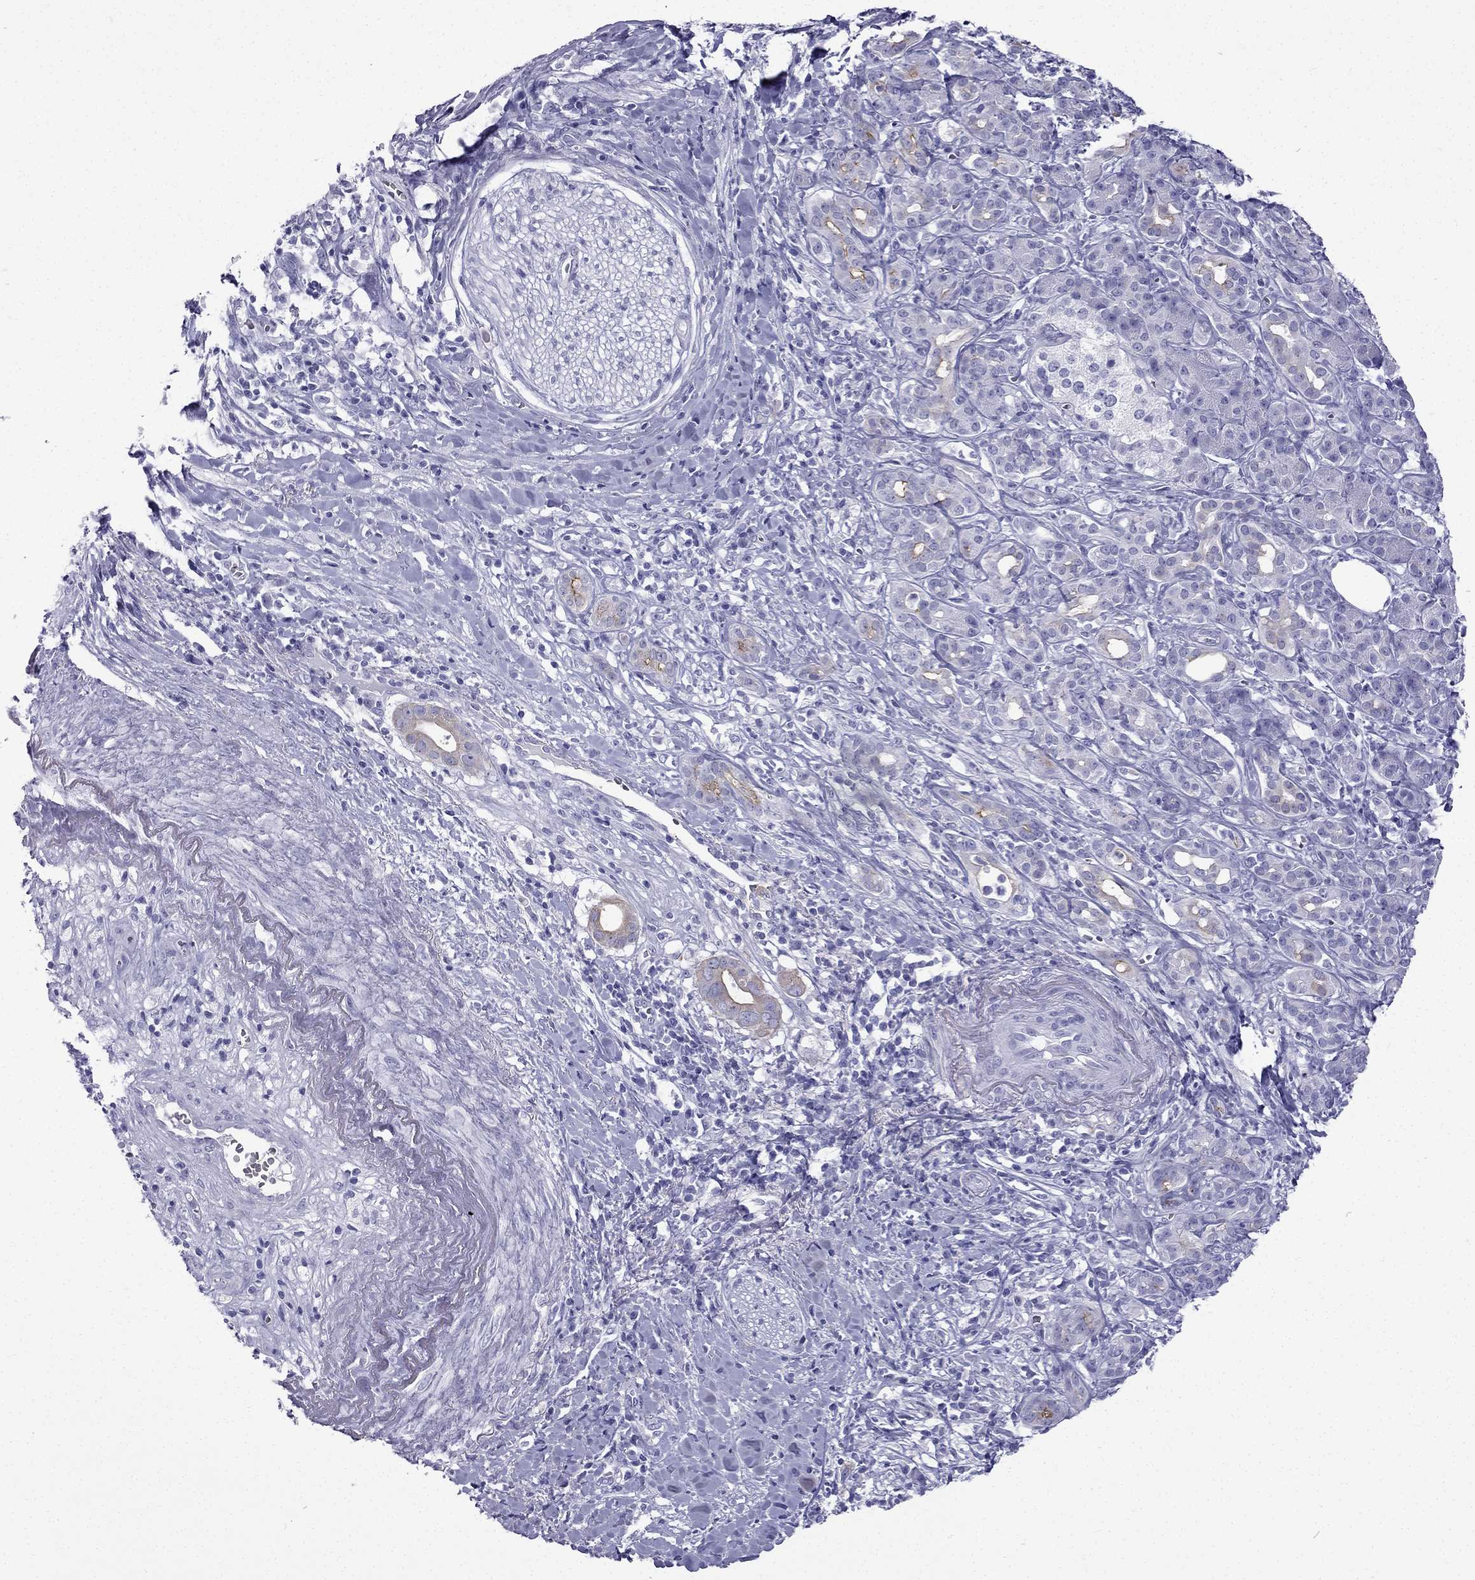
{"staining": {"intensity": "weak", "quantity": "<25%", "location": "cytoplasmic/membranous"}, "tissue": "pancreatic cancer", "cell_type": "Tumor cells", "image_type": "cancer", "snomed": [{"axis": "morphology", "description": "Adenocarcinoma, NOS"}, {"axis": "topography", "description": "Pancreas"}], "caption": "High magnification brightfield microscopy of pancreatic adenocarcinoma stained with DAB (brown) and counterstained with hematoxylin (blue): tumor cells show no significant staining. (DAB immunohistochemistry (IHC), high magnification).", "gene": "GJA8", "patient": {"sex": "male", "age": 61}}